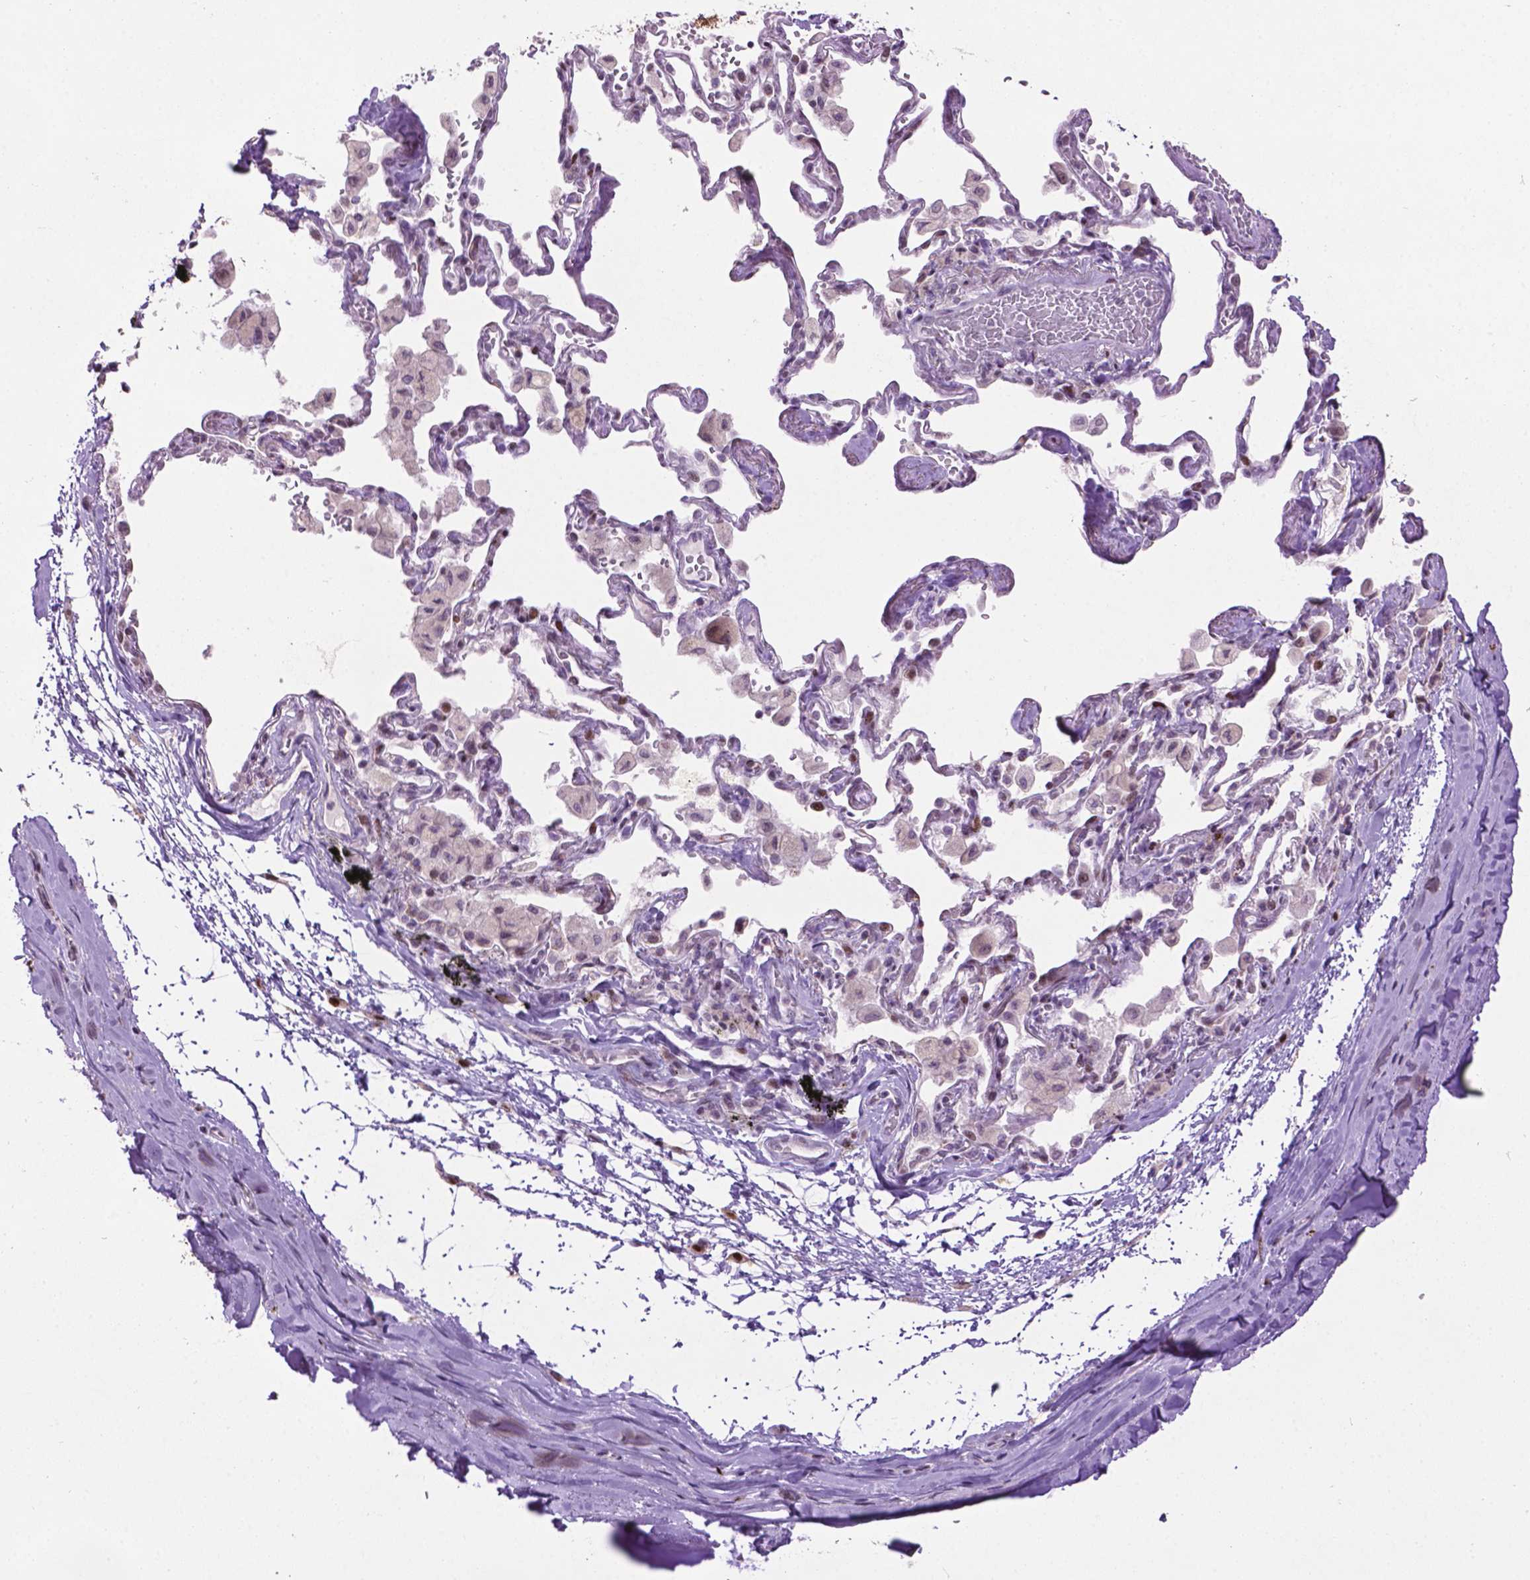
{"staining": {"intensity": "negative", "quantity": "none", "location": "none"}, "tissue": "adipose tissue", "cell_type": "Adipocytes", "image_type": "normal", "snomed": [{"axis": "morphology", "description": "Normal tissue, NOS"}, {"axis": "topography", "description": "Cartilage tissue"}, {"axis": "topography", "description": "Bronchus"}], "caption": "High power microscopy micrograph of an immunohistochemistry (IHC) photomicrograph of unremarkable adipose tissue, revealing no significant positivity in adipocytes. (Immunohistochemistry, brightfield microscopy, high magnification).", "gene": "TH", "patient": {"sex": "male", "age": 64}}